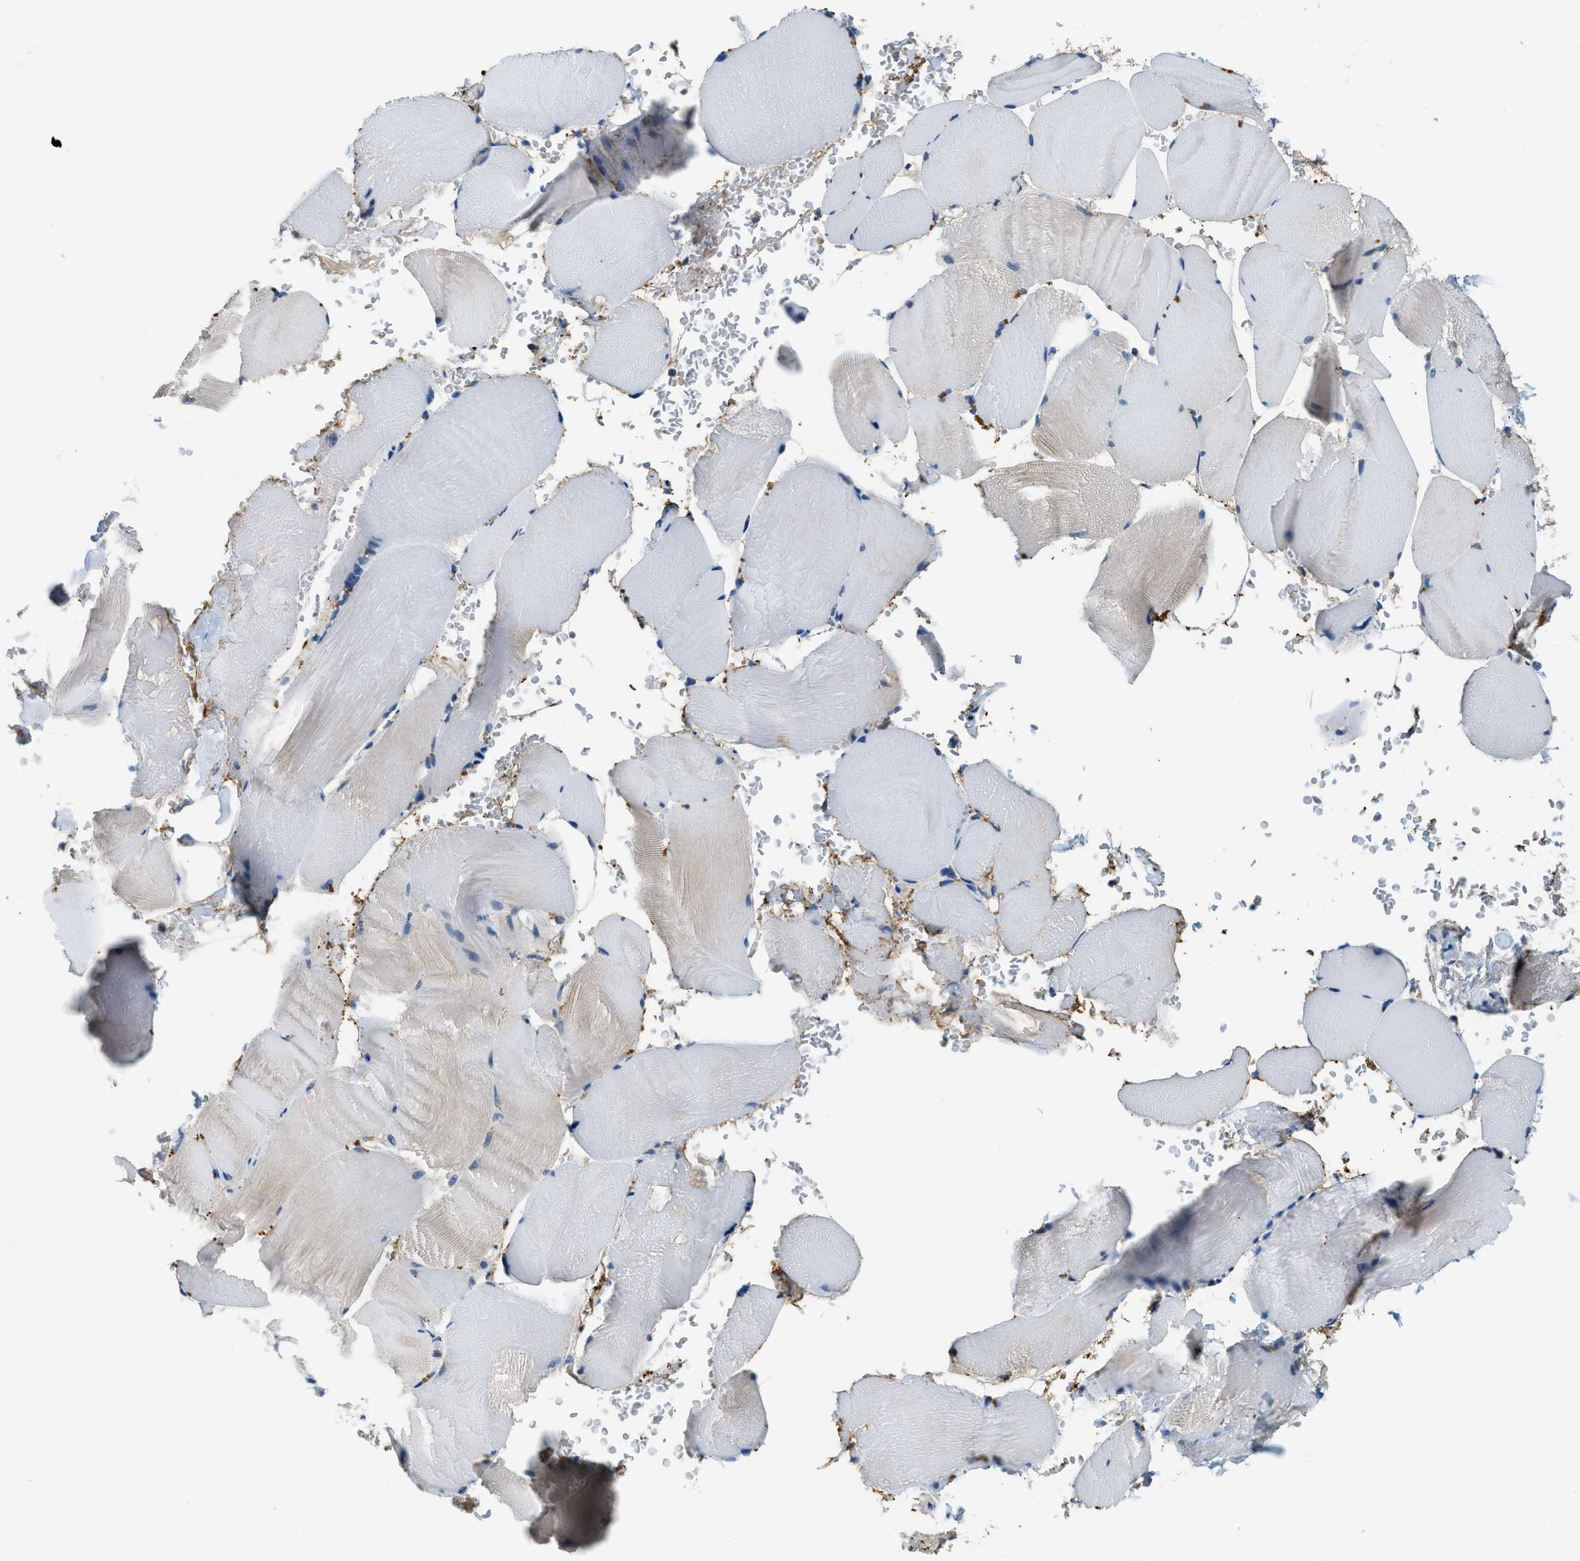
{"staining": {"intensity": "weak", "quantity": "<25%", "location": "cytoplasmic/membranous"}, "tissue": "skeletal muscle", "cell_type": "Myocytes", "image_type": "normal", "snomed": [{"axis": "morphology", "description": "Normal tissue, NOS"}, {"axis": "topography", "description": "Skin"}, {"axis": "topography", "description": "Skeletal muscle"}], "caption": "Unremarkable skeletal muscle was stained to show a protein in brown. There is no significant staining in myocytes.", "gene": "CFLAR", "patient": {"sex": "male", "age": 83}}